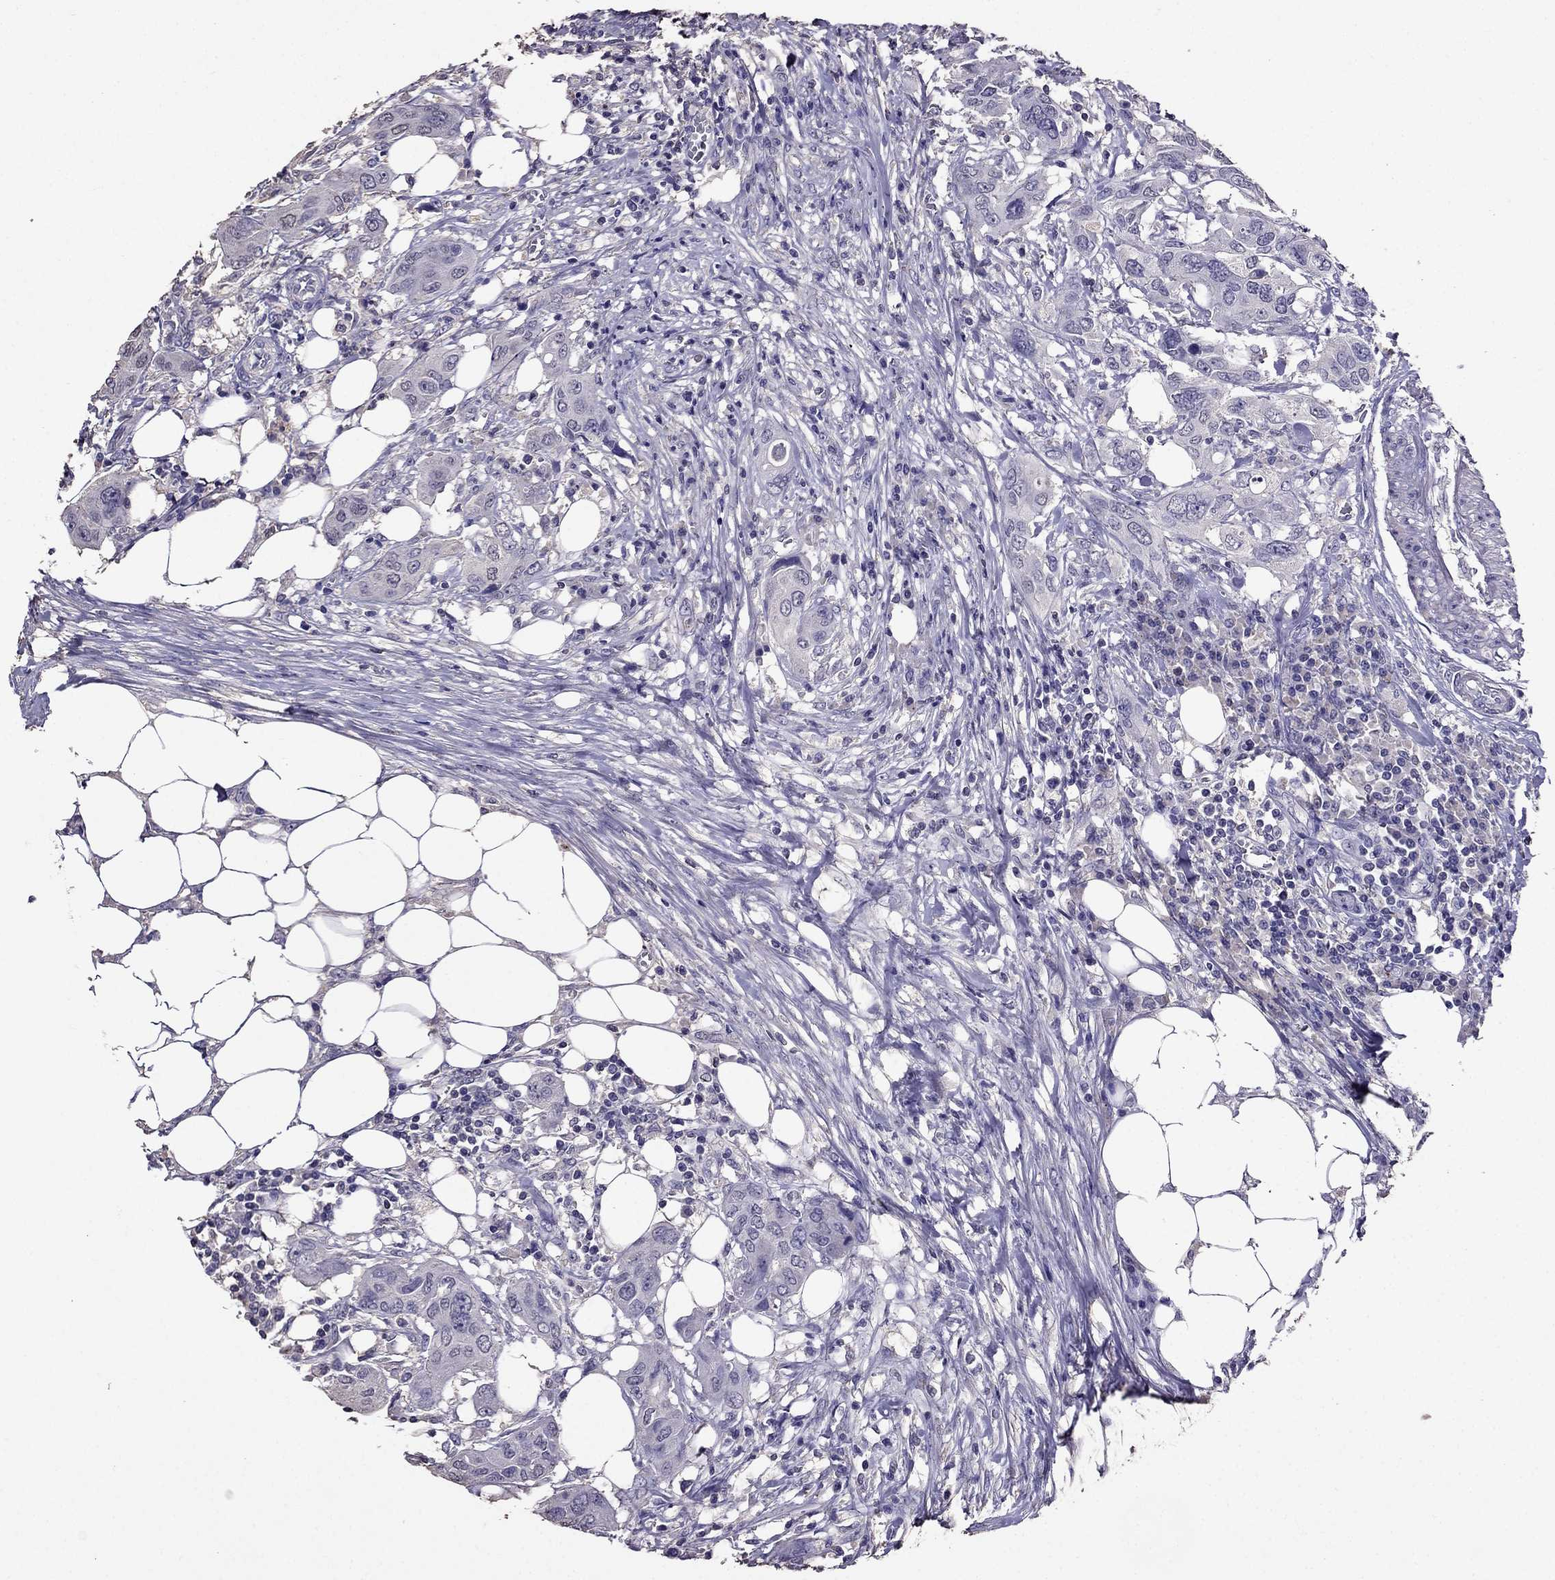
{"staining": {"intensity": "negative", "quantity": "none", "location": "none"}, "tissue": "urothelial cancer", "cell_type": "Tumor cells", "image_type": "cancer", "snomed": [{"axis": "morphology", "description": "Urothelial carcinoma, NOS"}, {"axis": "morphology", "description": "Urothelial carcinoma, High grade"}, {"axis": "topography", "description": "Urinary bladder"}], "caption": "The immunohistochemistry (IHC) photomicrograph has no significant expression in tumor cells of urothelial cancer tissue.", "gene": "NKX3-1", "patient": {"sex": "male", "age": 63}}